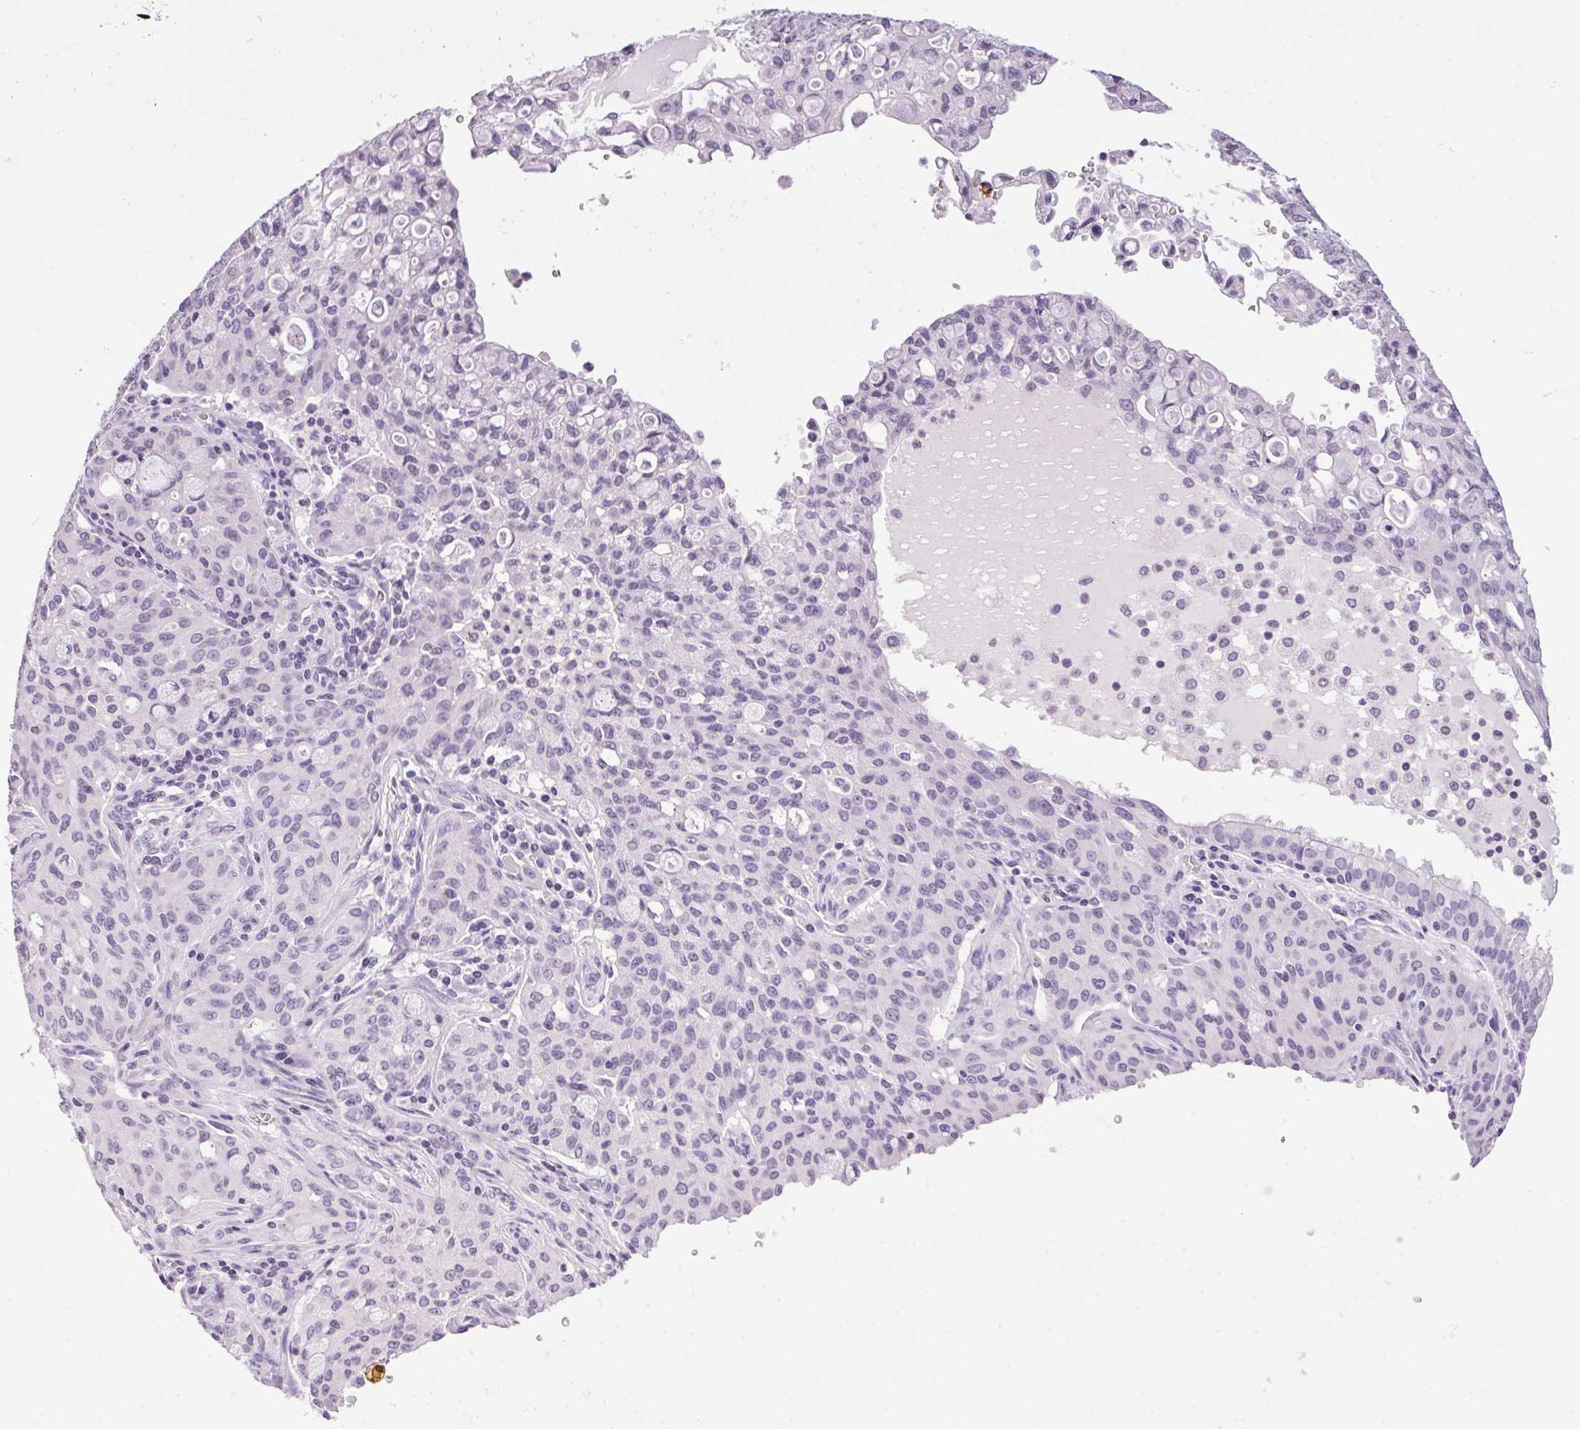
{"staining": {"intensity": "negative", "quantity": "none", "location": "none"}, "tissue": "lung cancer", "cell_type": "Tumor cells", "image_type": "cancer", "snomed": [{"axis": "morphology", "description": "Adenocarcinoma, NOS"}, {"axis": "topography", "description": "Lung"}], "caption": "IHC image of neoplastic tissue: human adenocarcinoma (lung) stained with DAB demonstrates no significant protein positivity in tumor cells.", "gene": "TMEM88B", "patient": {"sex": "female", "age": 44}}